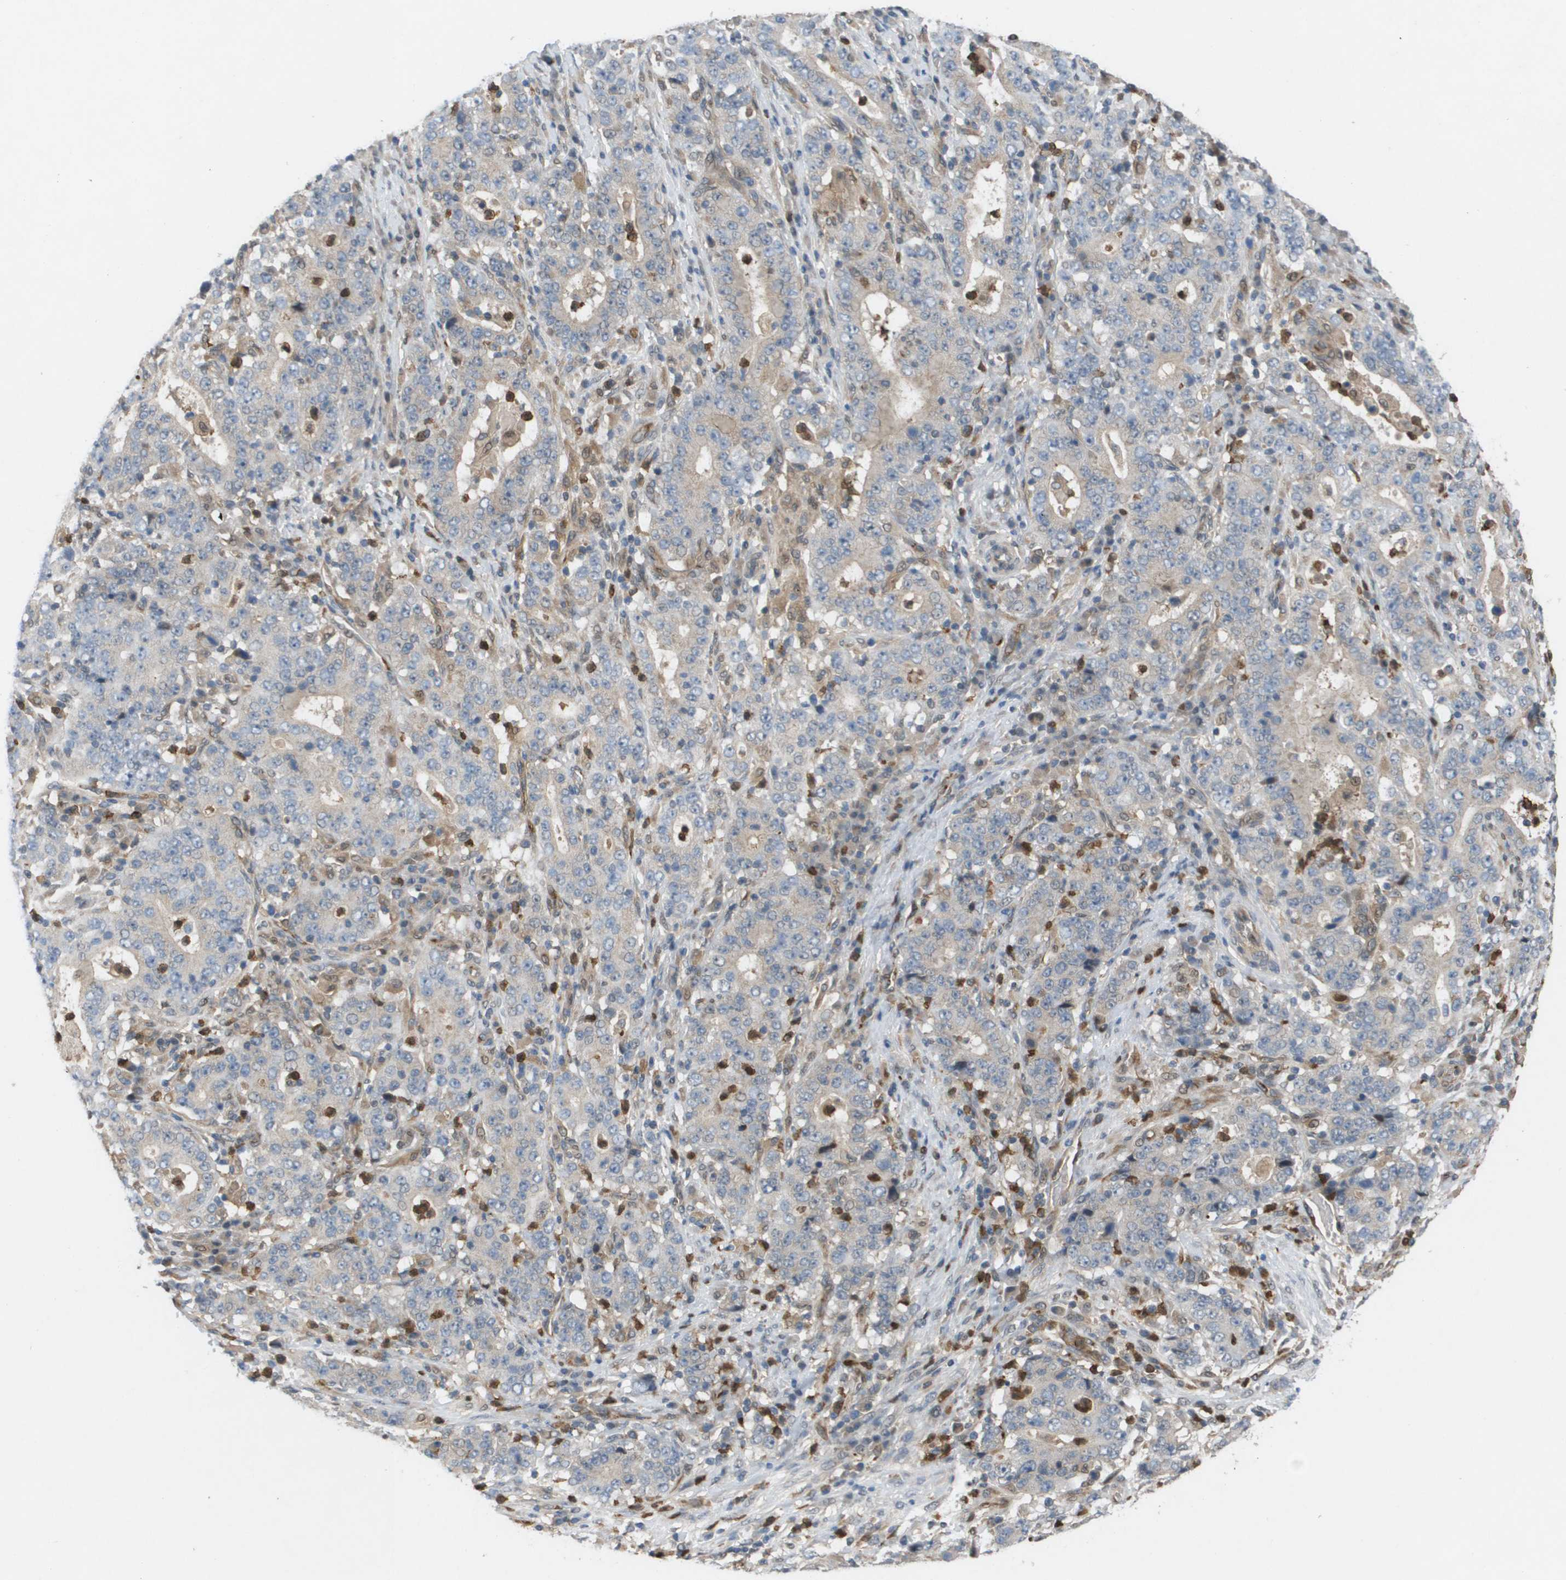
{"staining": {"intensity": "weak", "quantity": "<25%", "location": "cytoplasmic/membranous"}, "tissue": "stomach cancer", "cell_type": "Tumor cells", "image_type": "cancer", "snomed": [{"axis": "morphology", "description": "Normal tissue, NOS"}, {"axis": "morphology", "description": "Adenocarcinoma, NOS"}, {"axis": "topography", "description": "Stomach, upper"}, {"axis": "topography", "description": "Stomach"}], "caption": "Immunohistochemistry (IHC) histopathology image of adenocarcinoma (stomach) stained for a protein (brown), which reveals no staining in tumor cells.", "gene": "PALD1", "patient": {"sex": "male", "age": 59}}